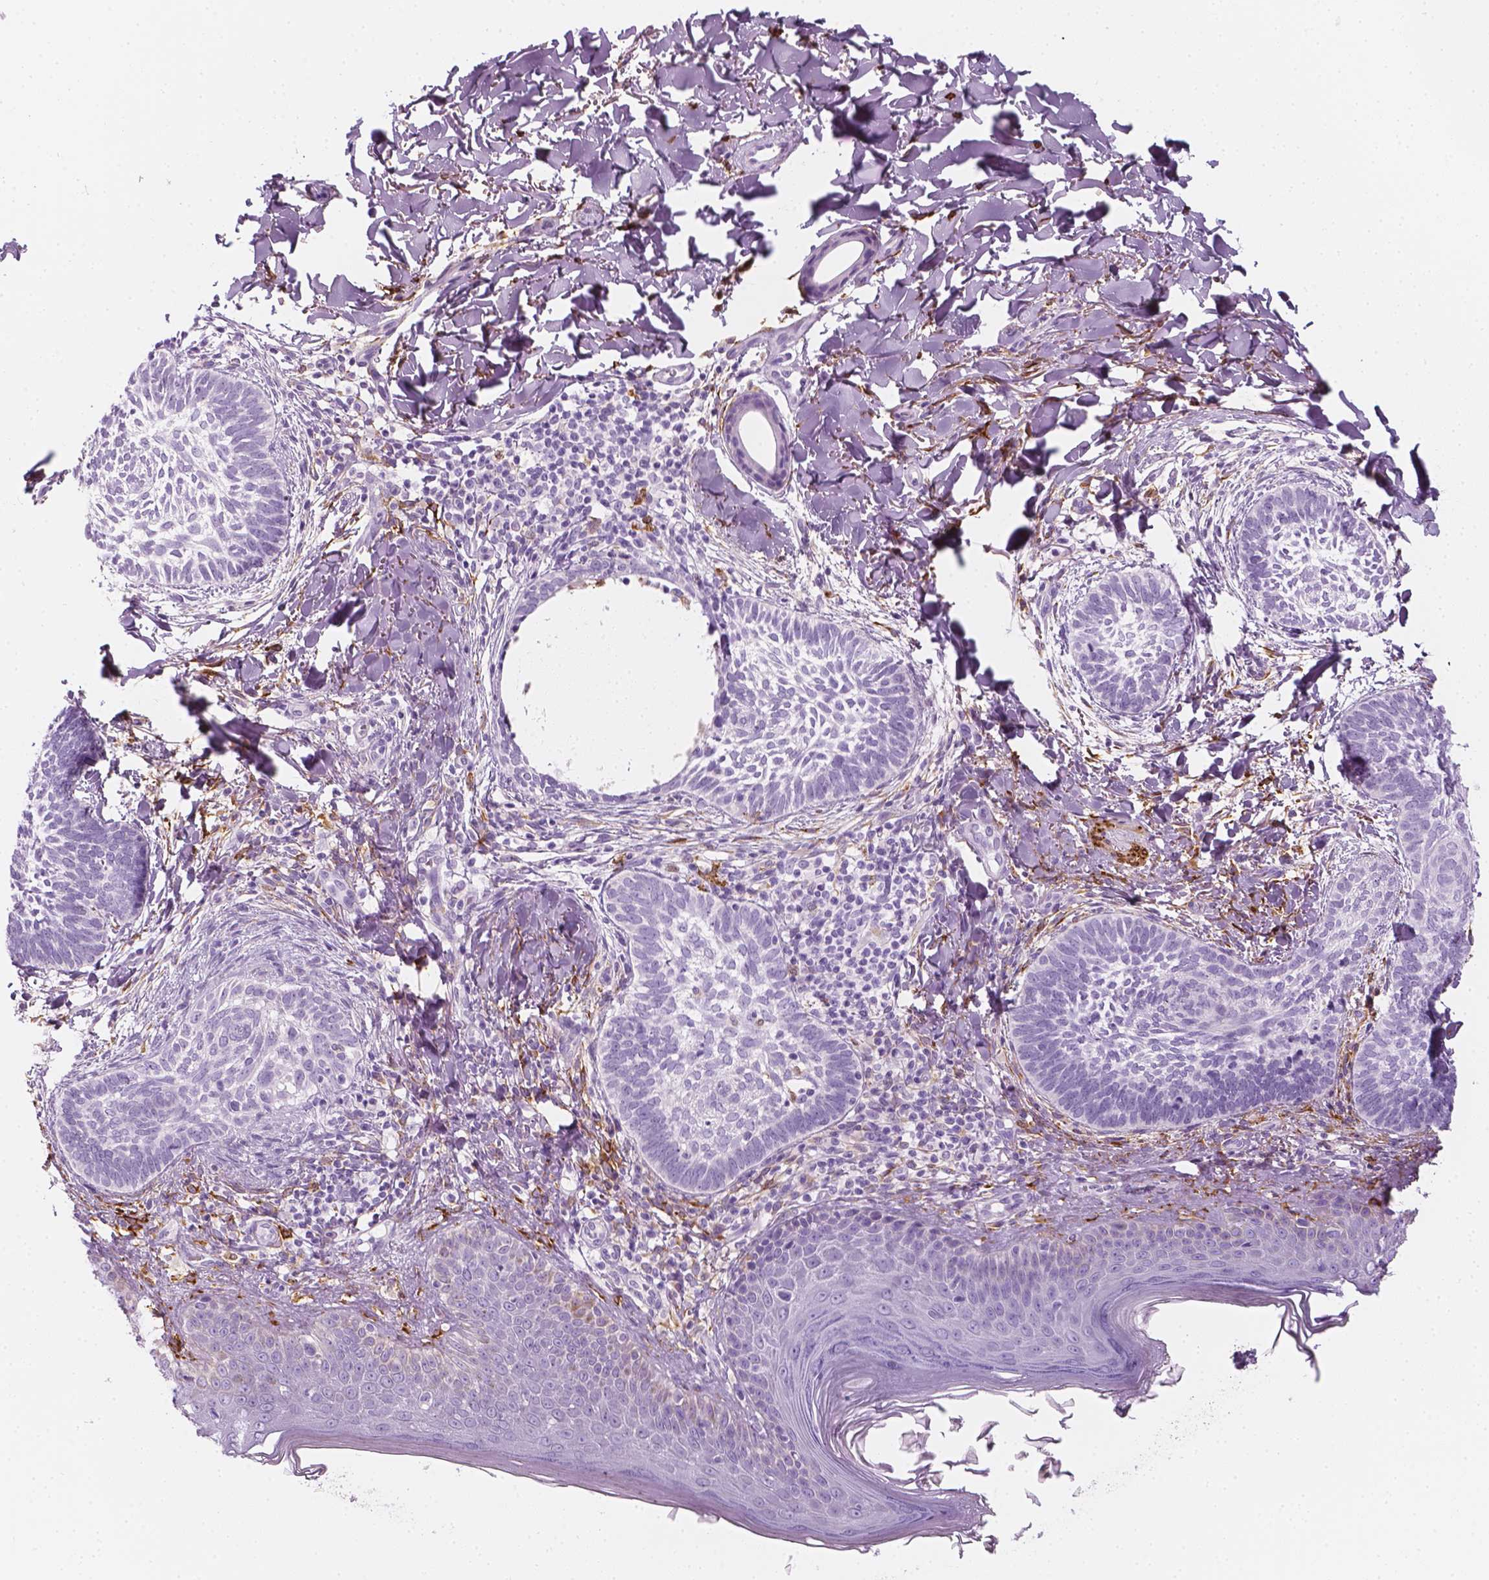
{"staining": {"intensity": "negative", "quantity": "none", "location": "none"}, "tissue": "skin cancer", "cell_type": "Tumor cells", "image_type": "cancer", "snomed": [{"axis": "morphology", "description": "Normal tissue, NOS"}, {"axis": "morphology", "description": "Basal cell carcinoma"}, {"axis": "topography", "description": "Skin"}], "caption": "An IHC micrograph of skin basal cell carcinoma is shown. There is no staining in tumor cells of skin basal cell carcinoma.", "gene": "CES1", "patient": {"sex": "male", "age": 46}}